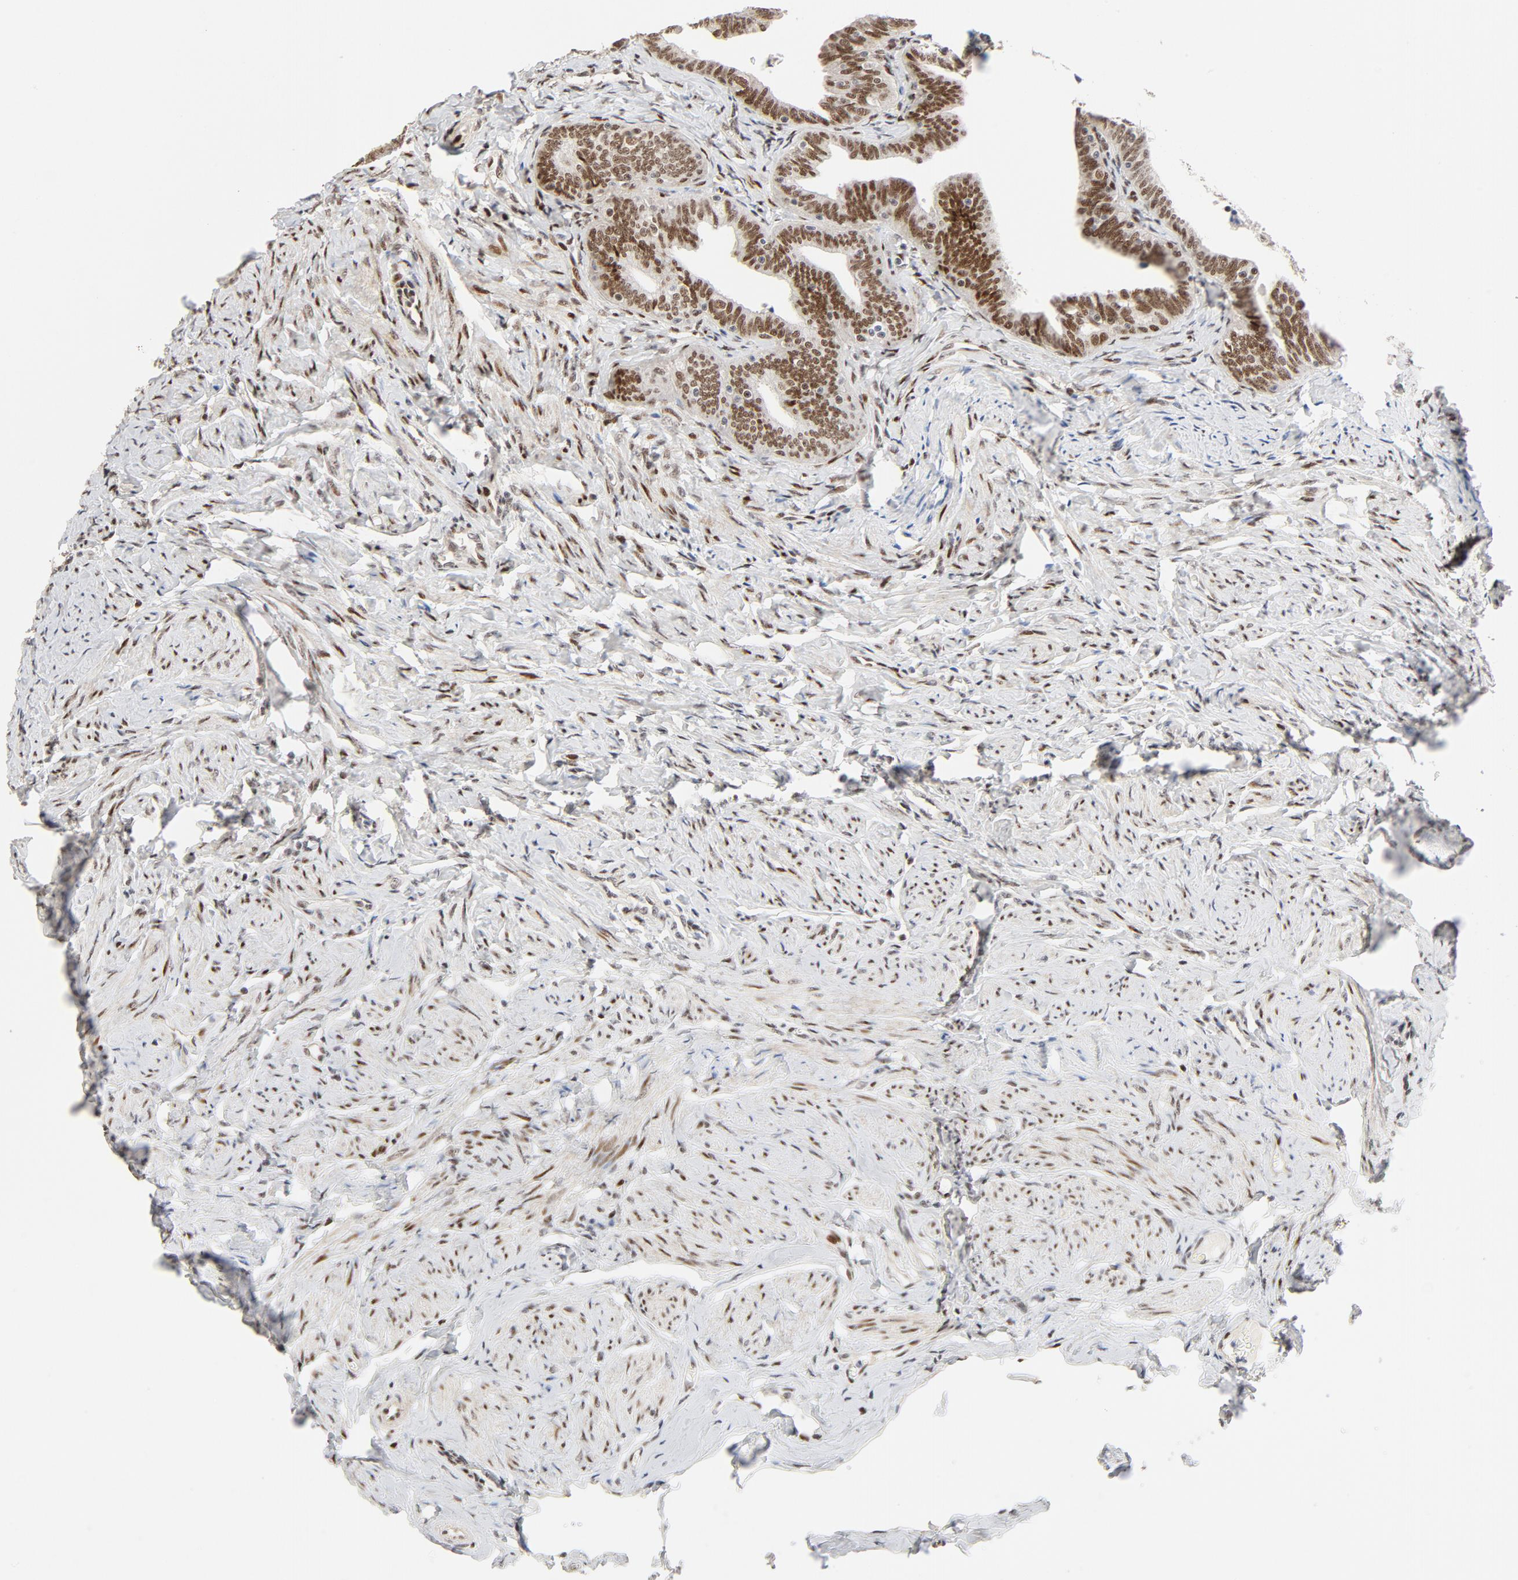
{"staining": {"intensity": "strong", "quantity": ">75%", "location": "nuclear"}, "tissue": "fallopian tube", "cell_type": "Glandular cells", "image_type": "normal", "snomed": [{"axis": "morphology", "description": "Normal tissue, NOS"}, {"axis": "topography", "description": "Fallopian tube"}, {"axis": "topography", "description": "Ovary"}], "caption": "Strong nuclear protein staining is seen in approximately >75% of glandular cells in fallopian tube. (DAB (3,3'-diaminobenzidine) IHC, brown staining for protein, blue staining for nuclei).", "gene": "GTF2I", "patient": {"sex": "female", "age": 69}}